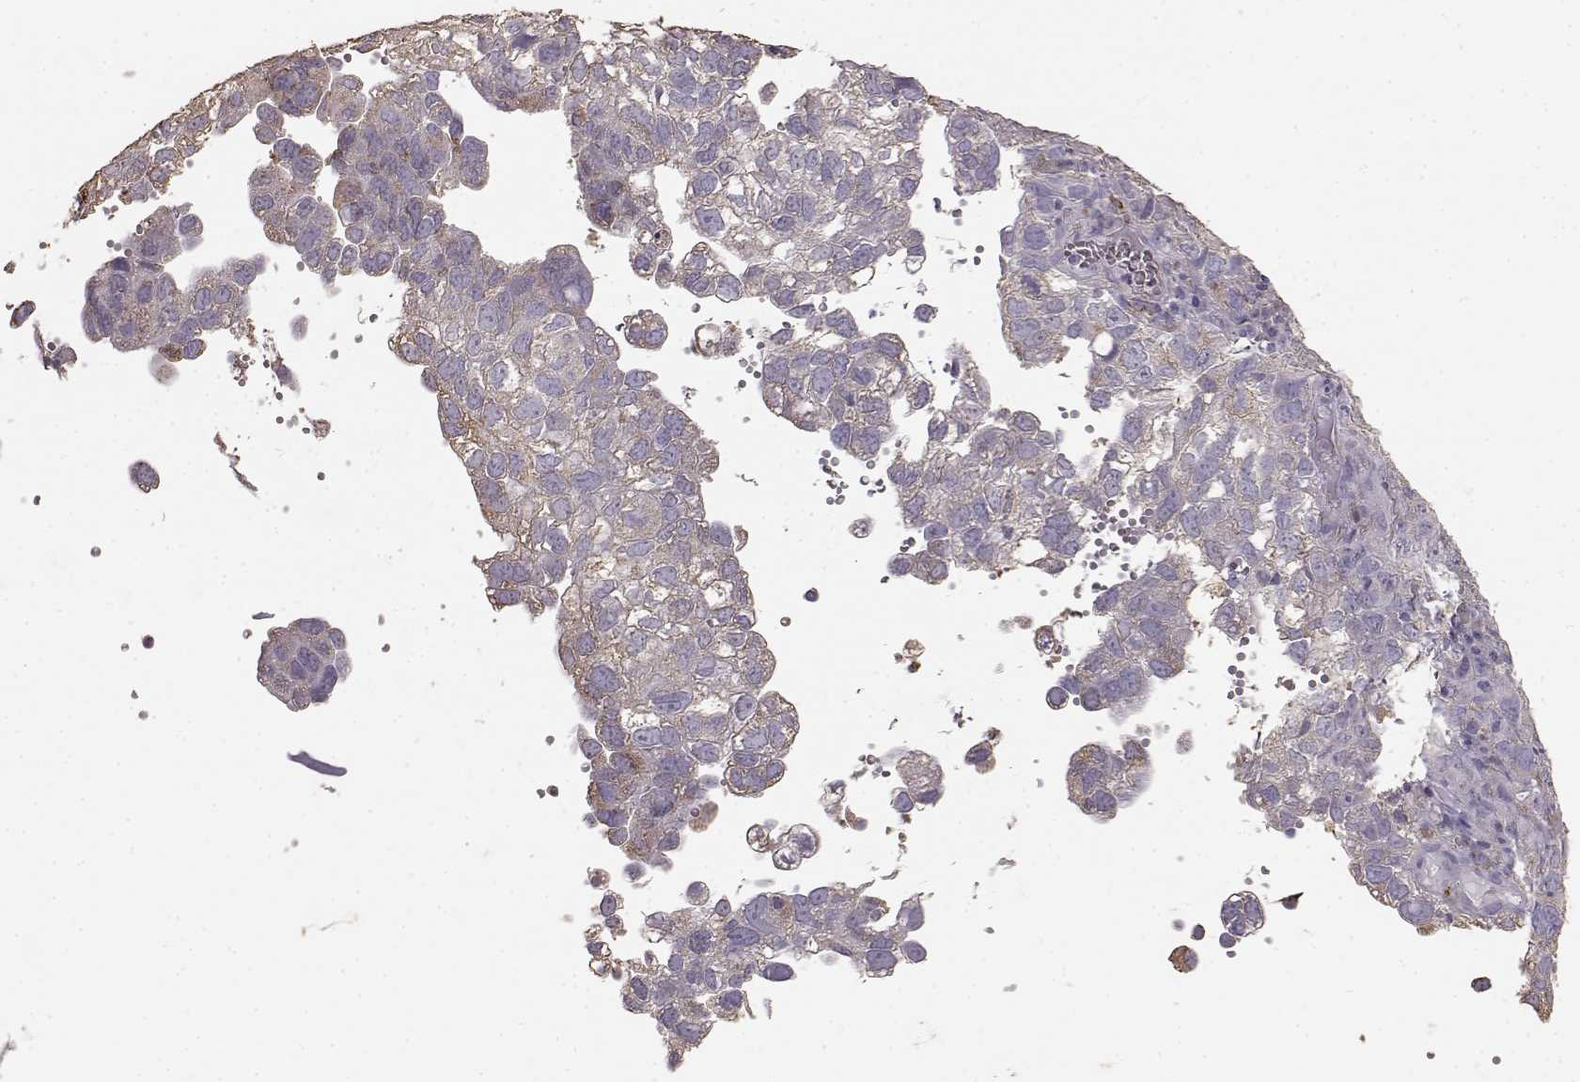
{"staining": {"intensity": "weak", "quantity": "25%-75%", "location": "cytoplasmic/membranous"}, "tissue": "cervical cancer", "cell_type": "Tumor cells", "image_type": "cancer", "snomed": [{"axis": "morphology", "description": "Squamous cell carcinoma, NOS"}, {"axis": "topography", "description": "Cervix"}], "caption": "This micrograph reveals immunohistochemistry staining of human squamous cell carcinoma (cervical), with low weak cytoplasmic/membranous positivity in about 25%-75% of tumor cells.", "gene": "GABRG3", "patient": {"sex": "female", "age": 55}}